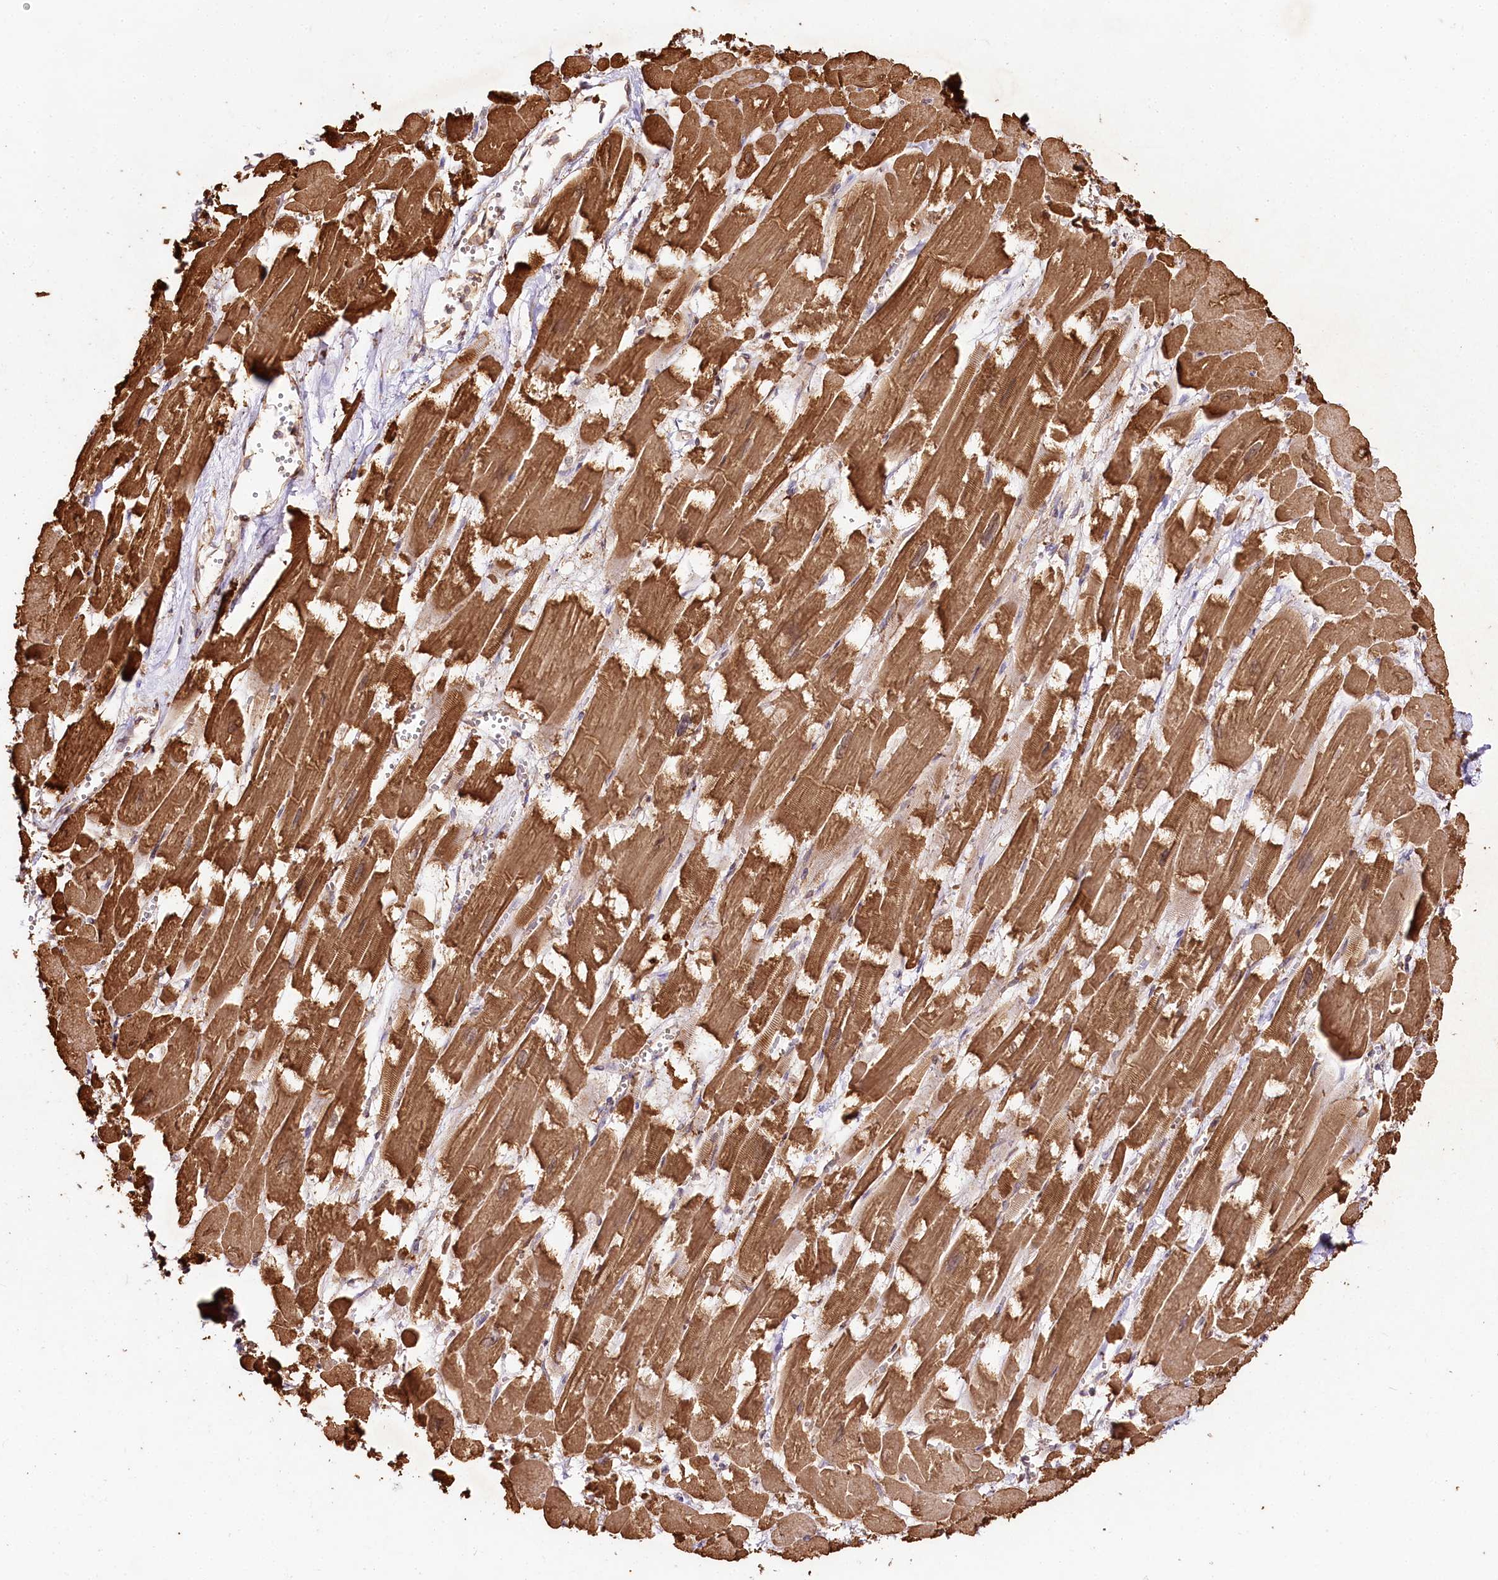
{"staining": {"intensity": "strong", "quantity": ">75%", "location": "cytoplasmic/membranous"}, "tissue": "heart muscle", "cell_type": "Cardiomyocytes", "image_type": "normal", "snomed": [{"axis": "morphology", "description": "Normal tissue, NOS"}, {"axis": "topography", "description": "Heart"}], "caption": "Strong cytoplasmic/membranous expression is present in approximately >75% of cardiomyocytes in normal heart muscle.", "gene": "CNPY2", "patient": {"sex": "male", "age": 54}}